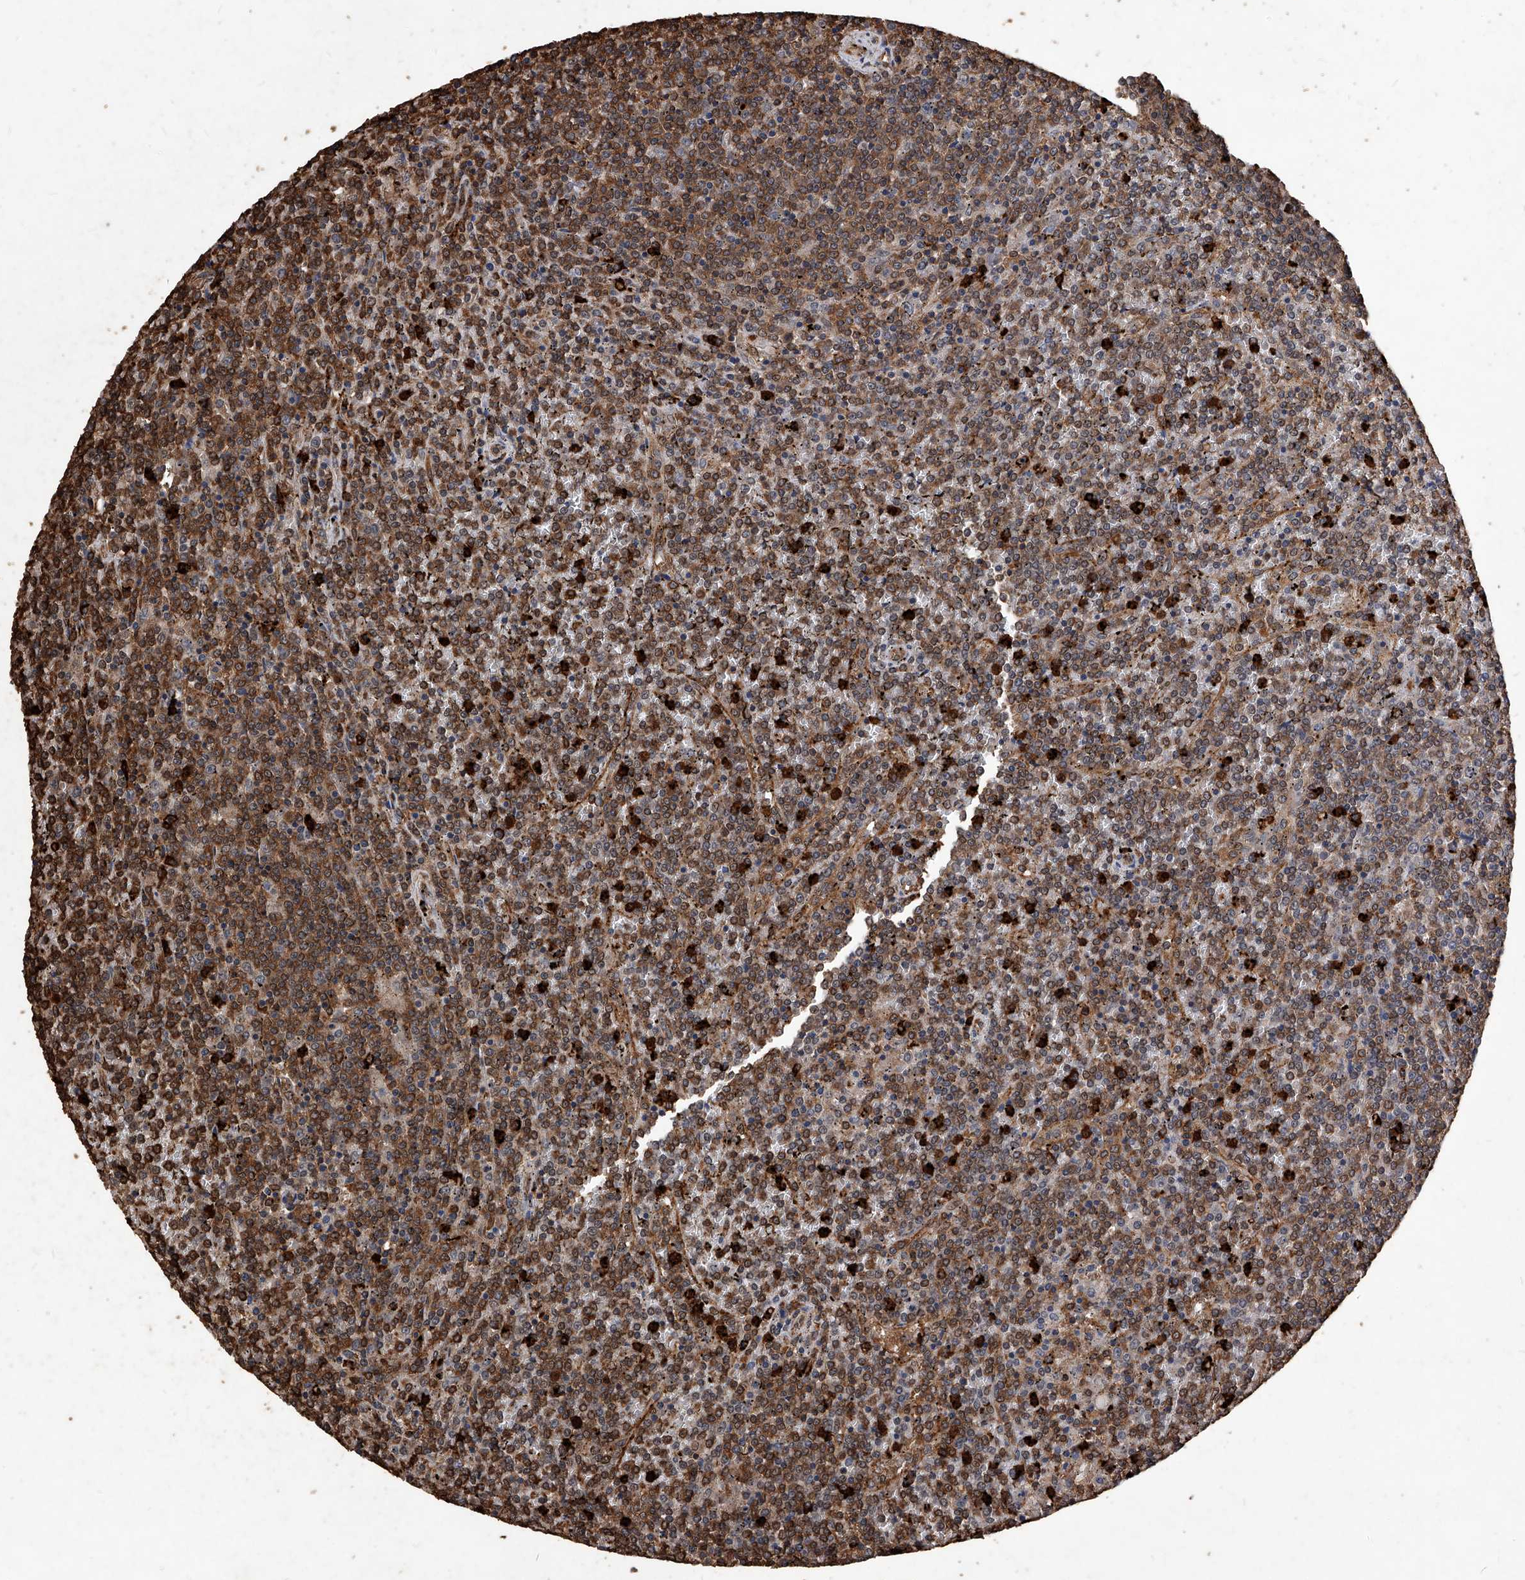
{"staining": {"intensity": "moderate", "quantity": ">75%", "location": "cytoplasmic/membranous"}, "tissue": "lymphoma", "cell_type": "Tumor cells", "image_type": "cancer", "snomed": [{"axis": "morphology", "description": "Malignant lymphoma, non-Hodgkin's type, Low grade"}, {"axis": "topography", "description": "Spleen"}], "caption": "There is medium levels of moderate cytoplasmic/membranous expression in tumor cells of low-grade malignant lymphoma, non-Hodgkin's type, as demonstrated by immunohistochemical staining (brown color).", "gene": "UCP2", "patient": {"sex": "female", "age": 19}}